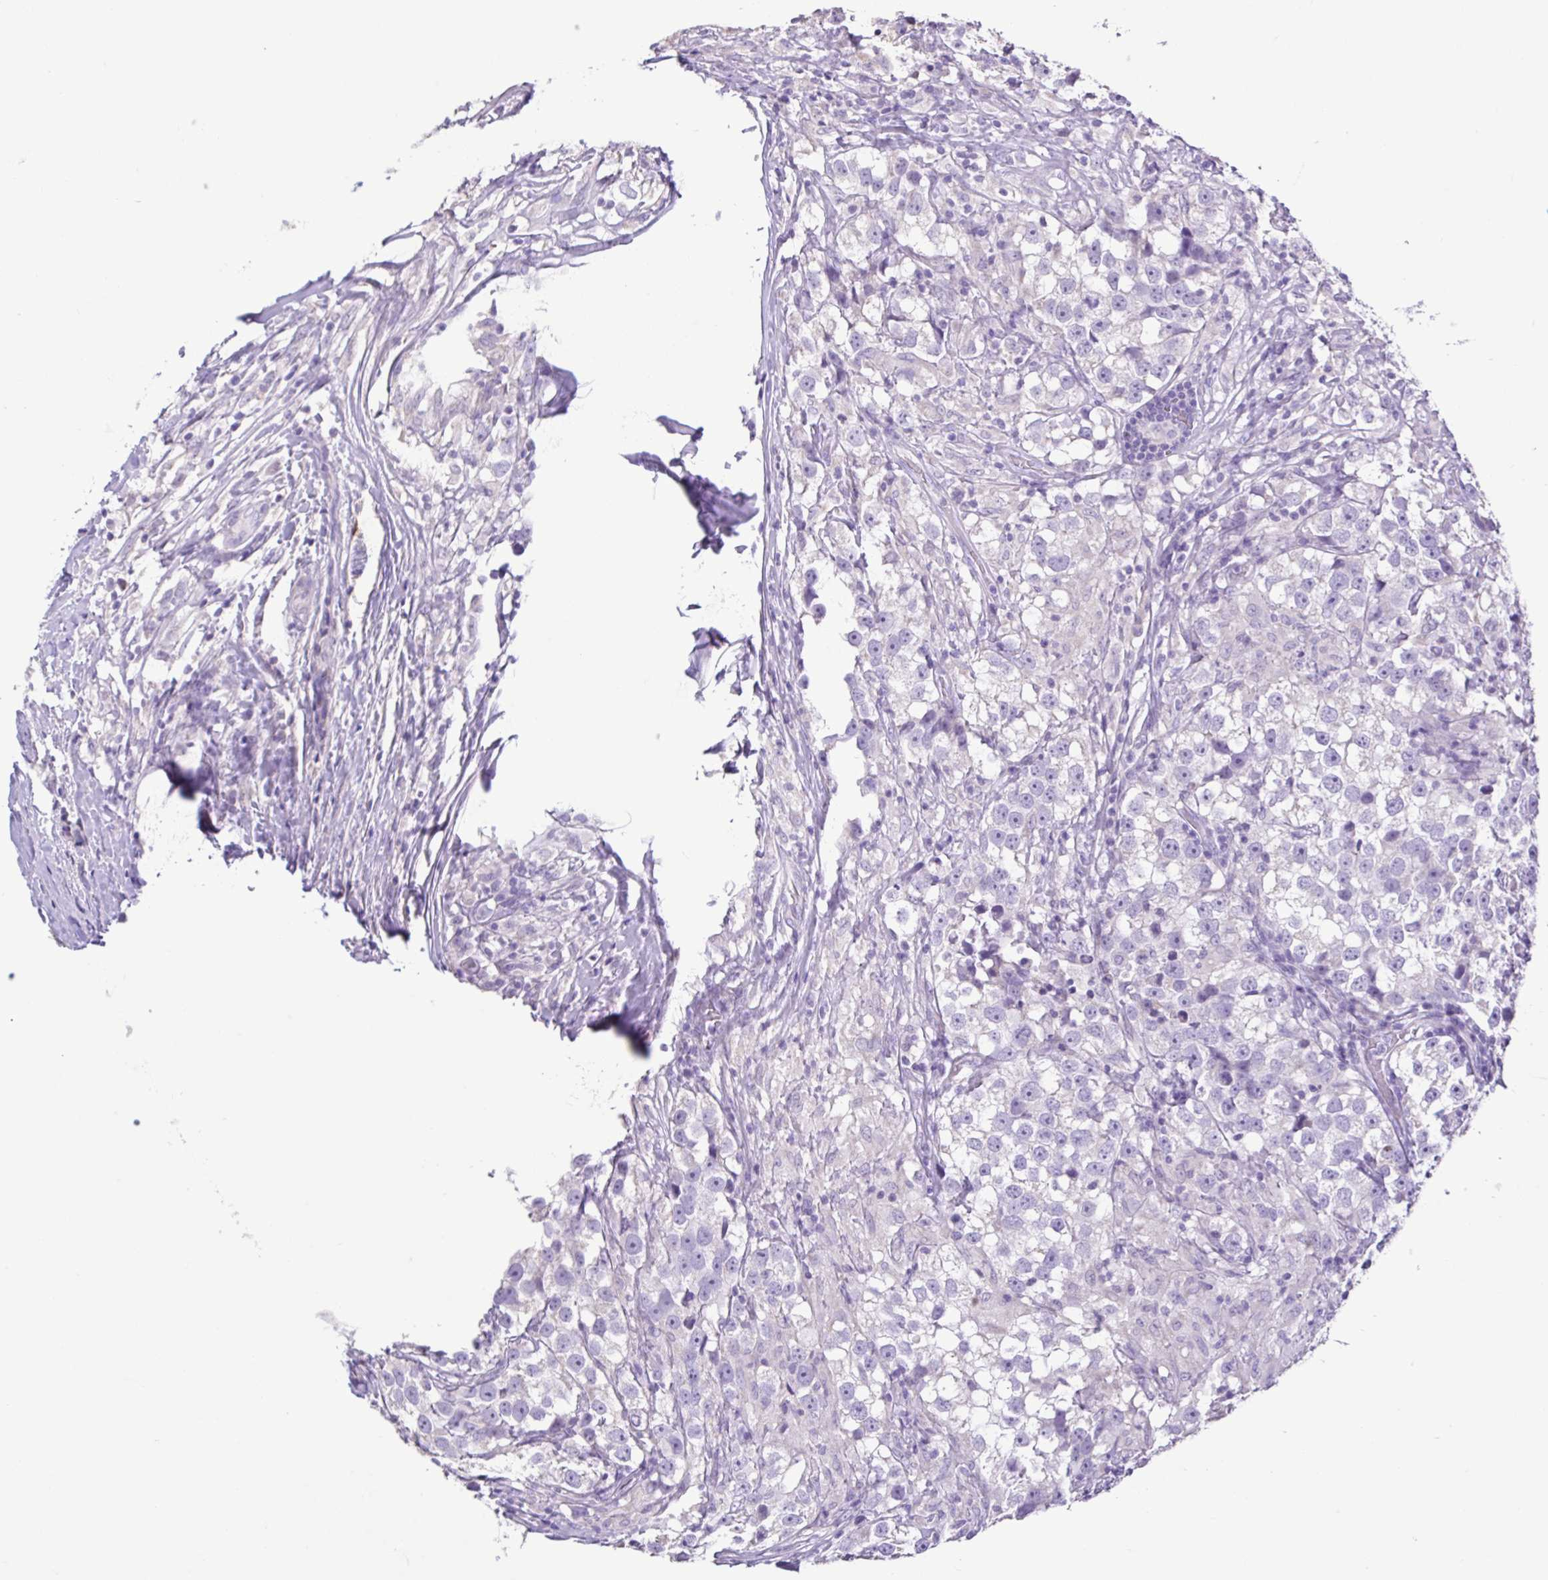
{"staining": {"intensity": "negative", "quantity": "none", "location": "none"}, "tissue": "testis cancer", "cell_type": "Tumor cells", "image_type": "cancer", "snomed": [{"axis": "morphology", "description": "Seminoma, NOS"}, {"axis": "topography", "description": "Testis"}], "caption": "Testis cancer (seminoma) stained for a protein using immunohistochemistry demonstrates no positivity tumor cells.", "gene": "PLA2G4E", "patient": {"sex": "male", "age": 46}}